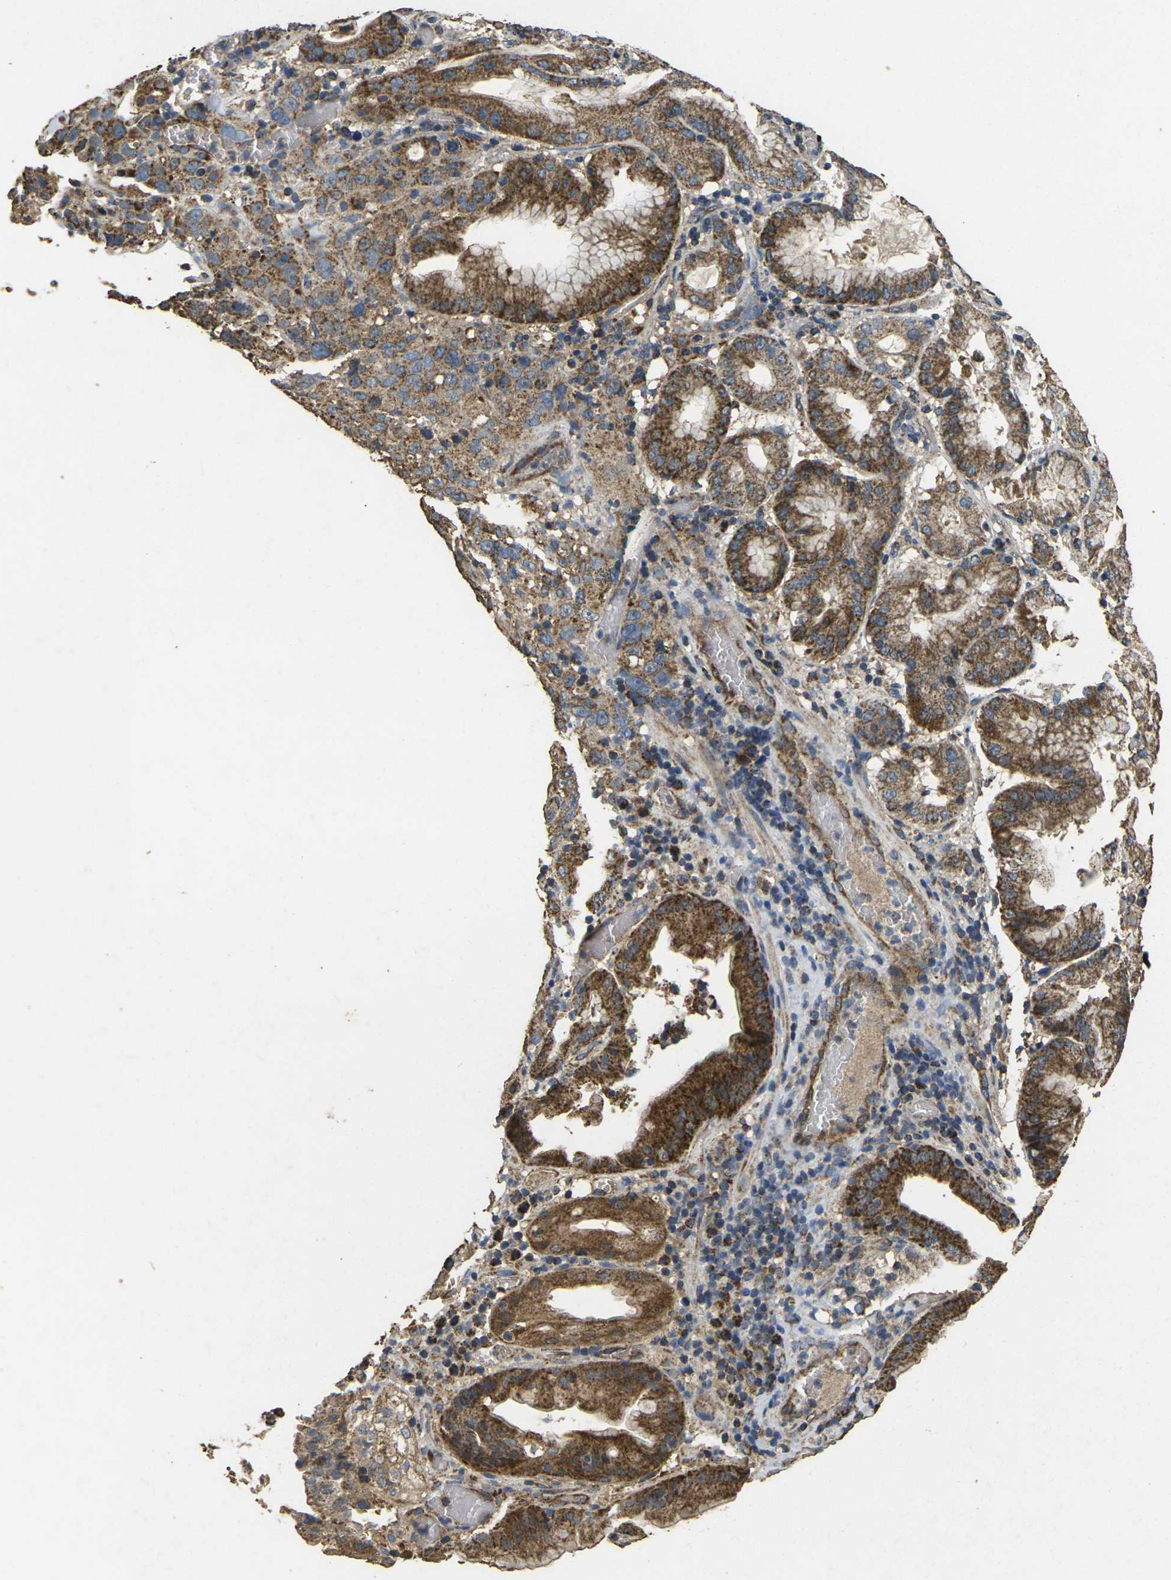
{"staining": {"intensity": "strong", "quantity": ">75%", "location": "cytoplasmic/membranous"}, "tissue": "stomach cancer", "cell_type": "Tumor cells", "image_type": "cancer", "snomed": [{"axis": "morphology", "description": "Normal tissue, NOS"}, {"axis": "morphology", "description": "Adenocarcinoma, NOS"}, {"axis": "topography", "description": "Stomach"}], "caption": "Immunohistochemistry (DAB (3,3'-diaminobenzidine)) staining of human stomach cancer (adenocarcinoma) demonstrates strong cytoplasmic/membranous protein staining in approximately >75% of tumor cells.", "gene": "MAPK11", "patient": {"sex": "male", "age": 48}}